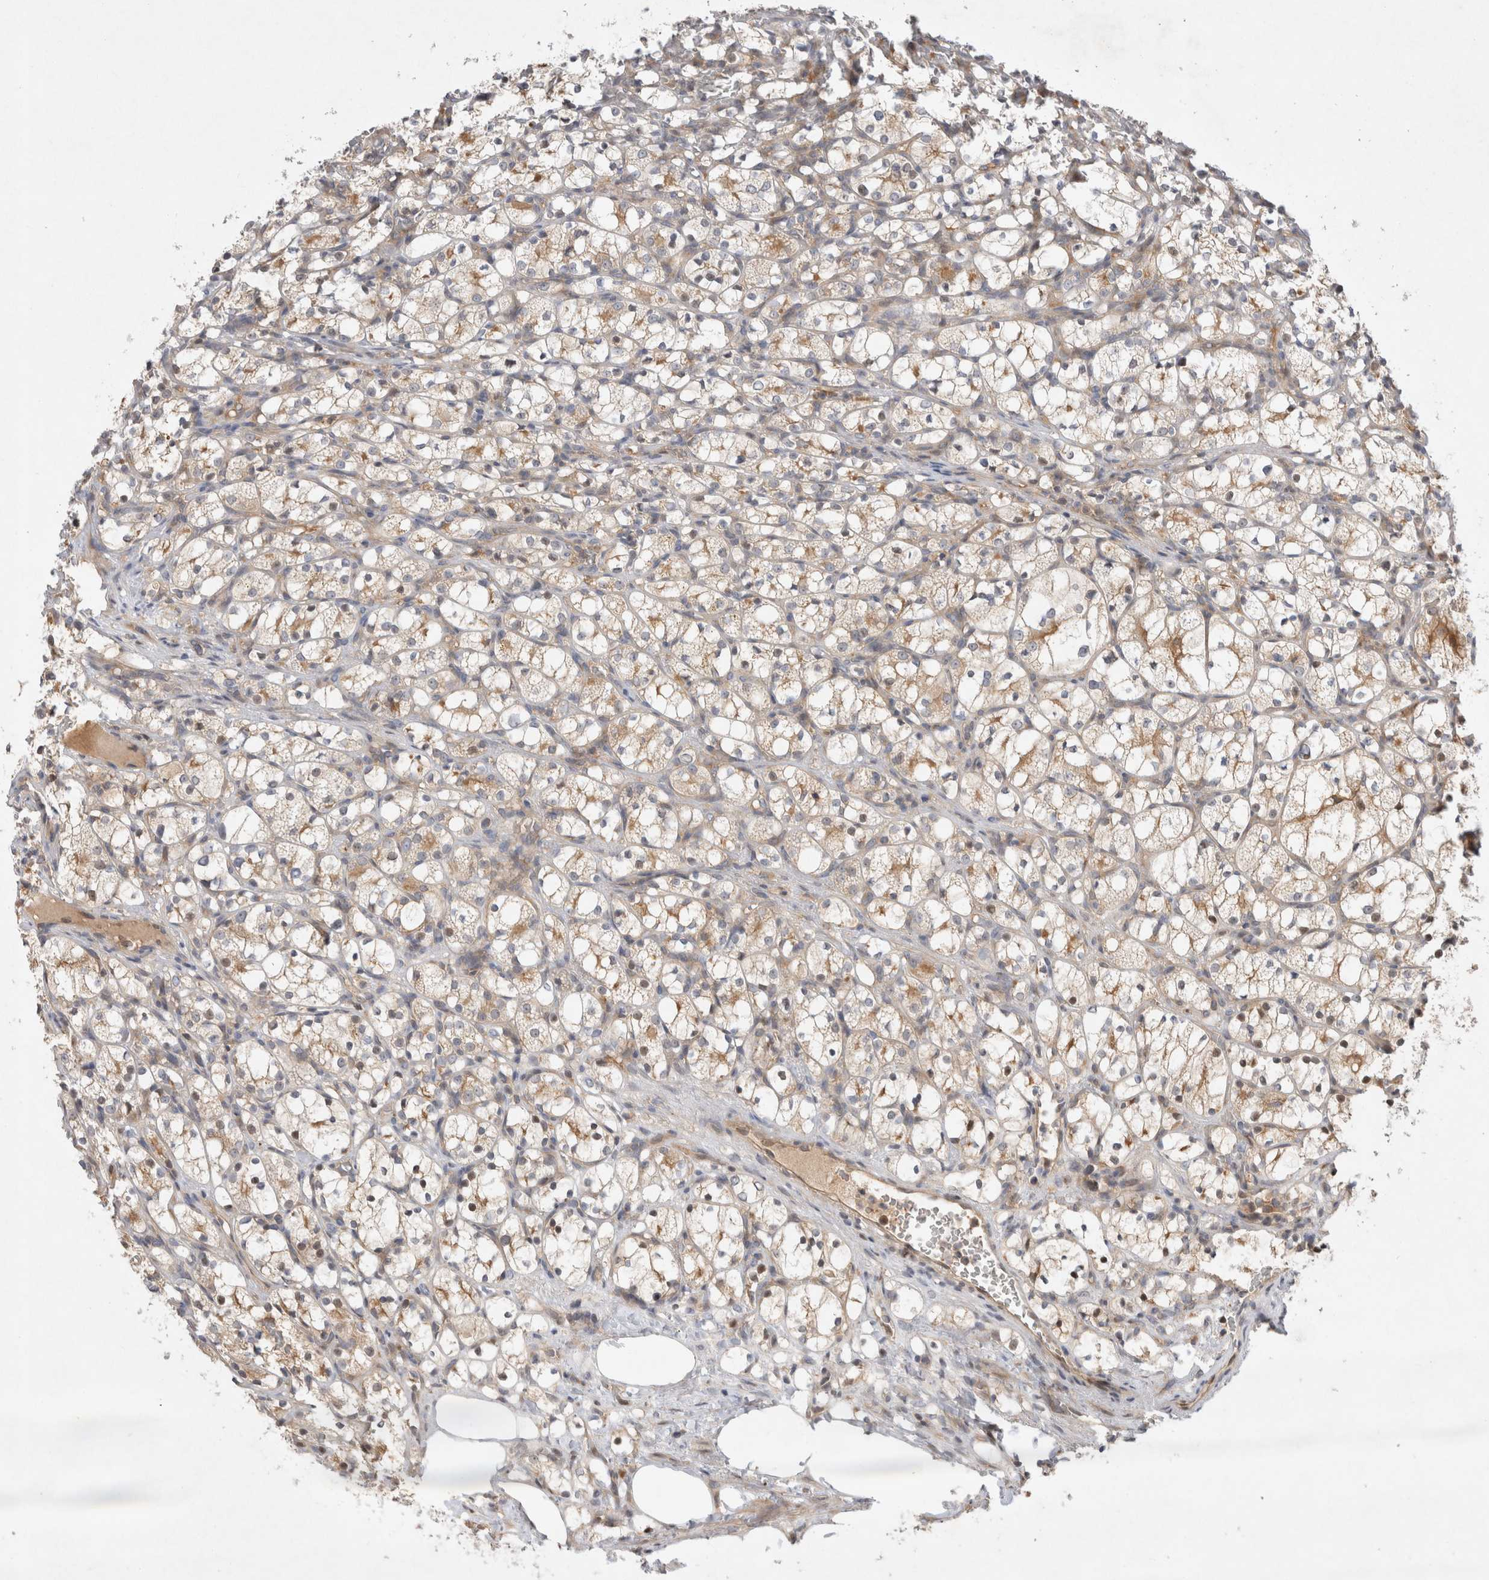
{"staining": {"intensity": "weak", "quantity": ">75%", "location": "cytoplasmic/membranous"}, "tissue": "renal cancer", "cell_type": "Tumor cells", "image_type": "cancer", "snomed": [{"axis": "morphology", "description": "Adenocarcinoma, NOS"}, {"axis": "topography", "description": "Kidney"}], "caption": "Human renal cancer (adenocarcinoma) stained with a protein marker shows weak staining in tumor cells.", "gene": "HTT", "patient": {"sex": "female", "age": 69}}